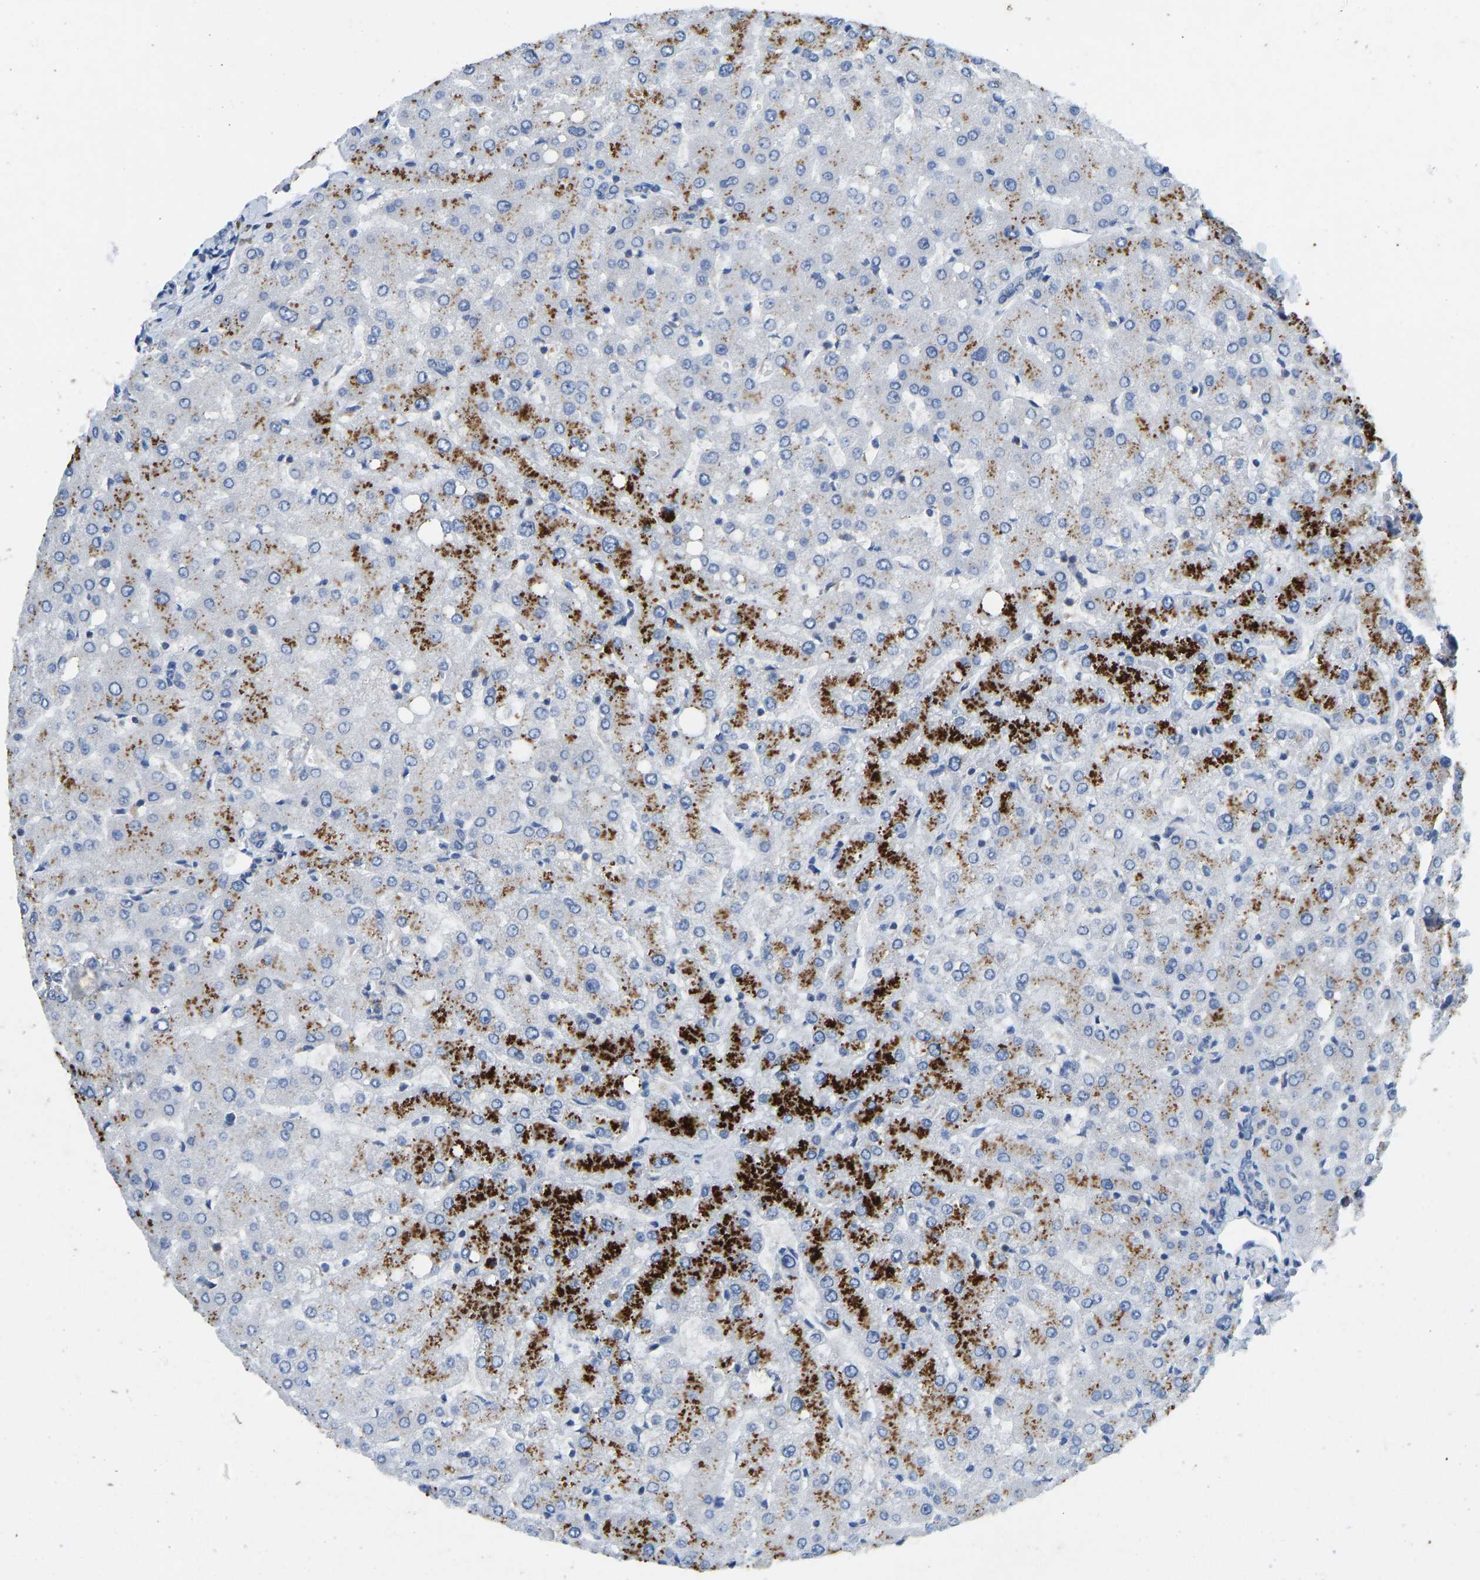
{"staining": {"intensity": "negative", "quantity": "none", "location": "none"}, "tissue": "liver", "cell_type": "Cholangiocytes", "image_type": "normal", "snomed": [{"axis": "morphology", "description": "Normal tissue, NOS"}, {"axis": "topography", "description": "Liver"}], "caption": "Cholangiocytes are negative for protein expression in normal human liver. Brightfield microscopy of IHC stained with DAB (3,3'-diaminobenzidine) (brown) and hematoxylin (blue), captured at high magnification.", "gene": "NDRG3", "patient": {"sex": "female", "age": 54}}